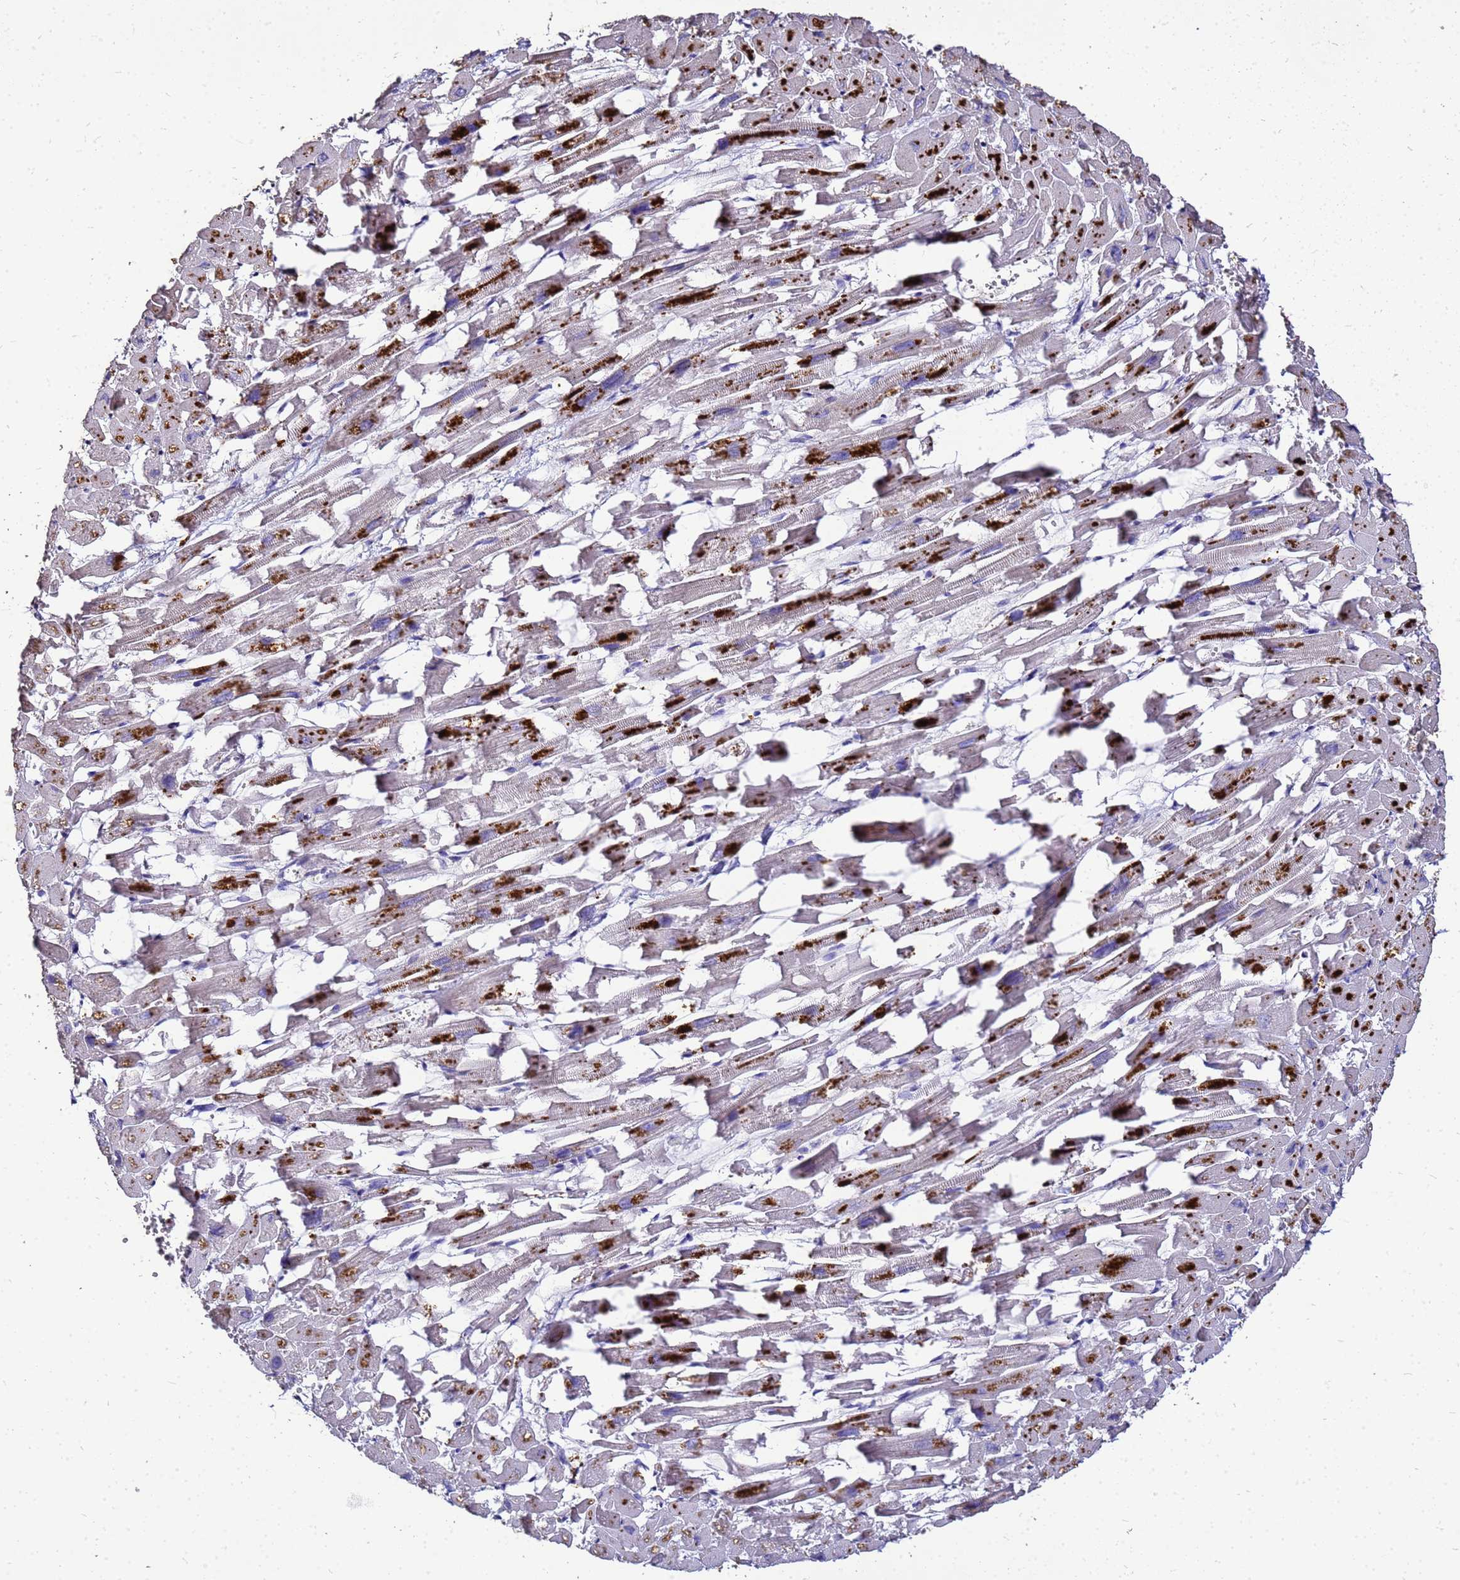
{"staining": {"intensity": "negative", "quantity": "none", "location": "none"}, "tissue": "heart muscle", "cell_type": "Cardiomyocytes", "image_type": "normal", "snomed": [{"axis": "morphology", "description": "Normal tissue, NOS"}, {"axis": "topography", "description": "Heart"}], "caption": "The image displays no significant positivity in cardiomyocytes of heart muscle.", "gene": "S100A2", "patient": {"sex": "female", "age": 64}}